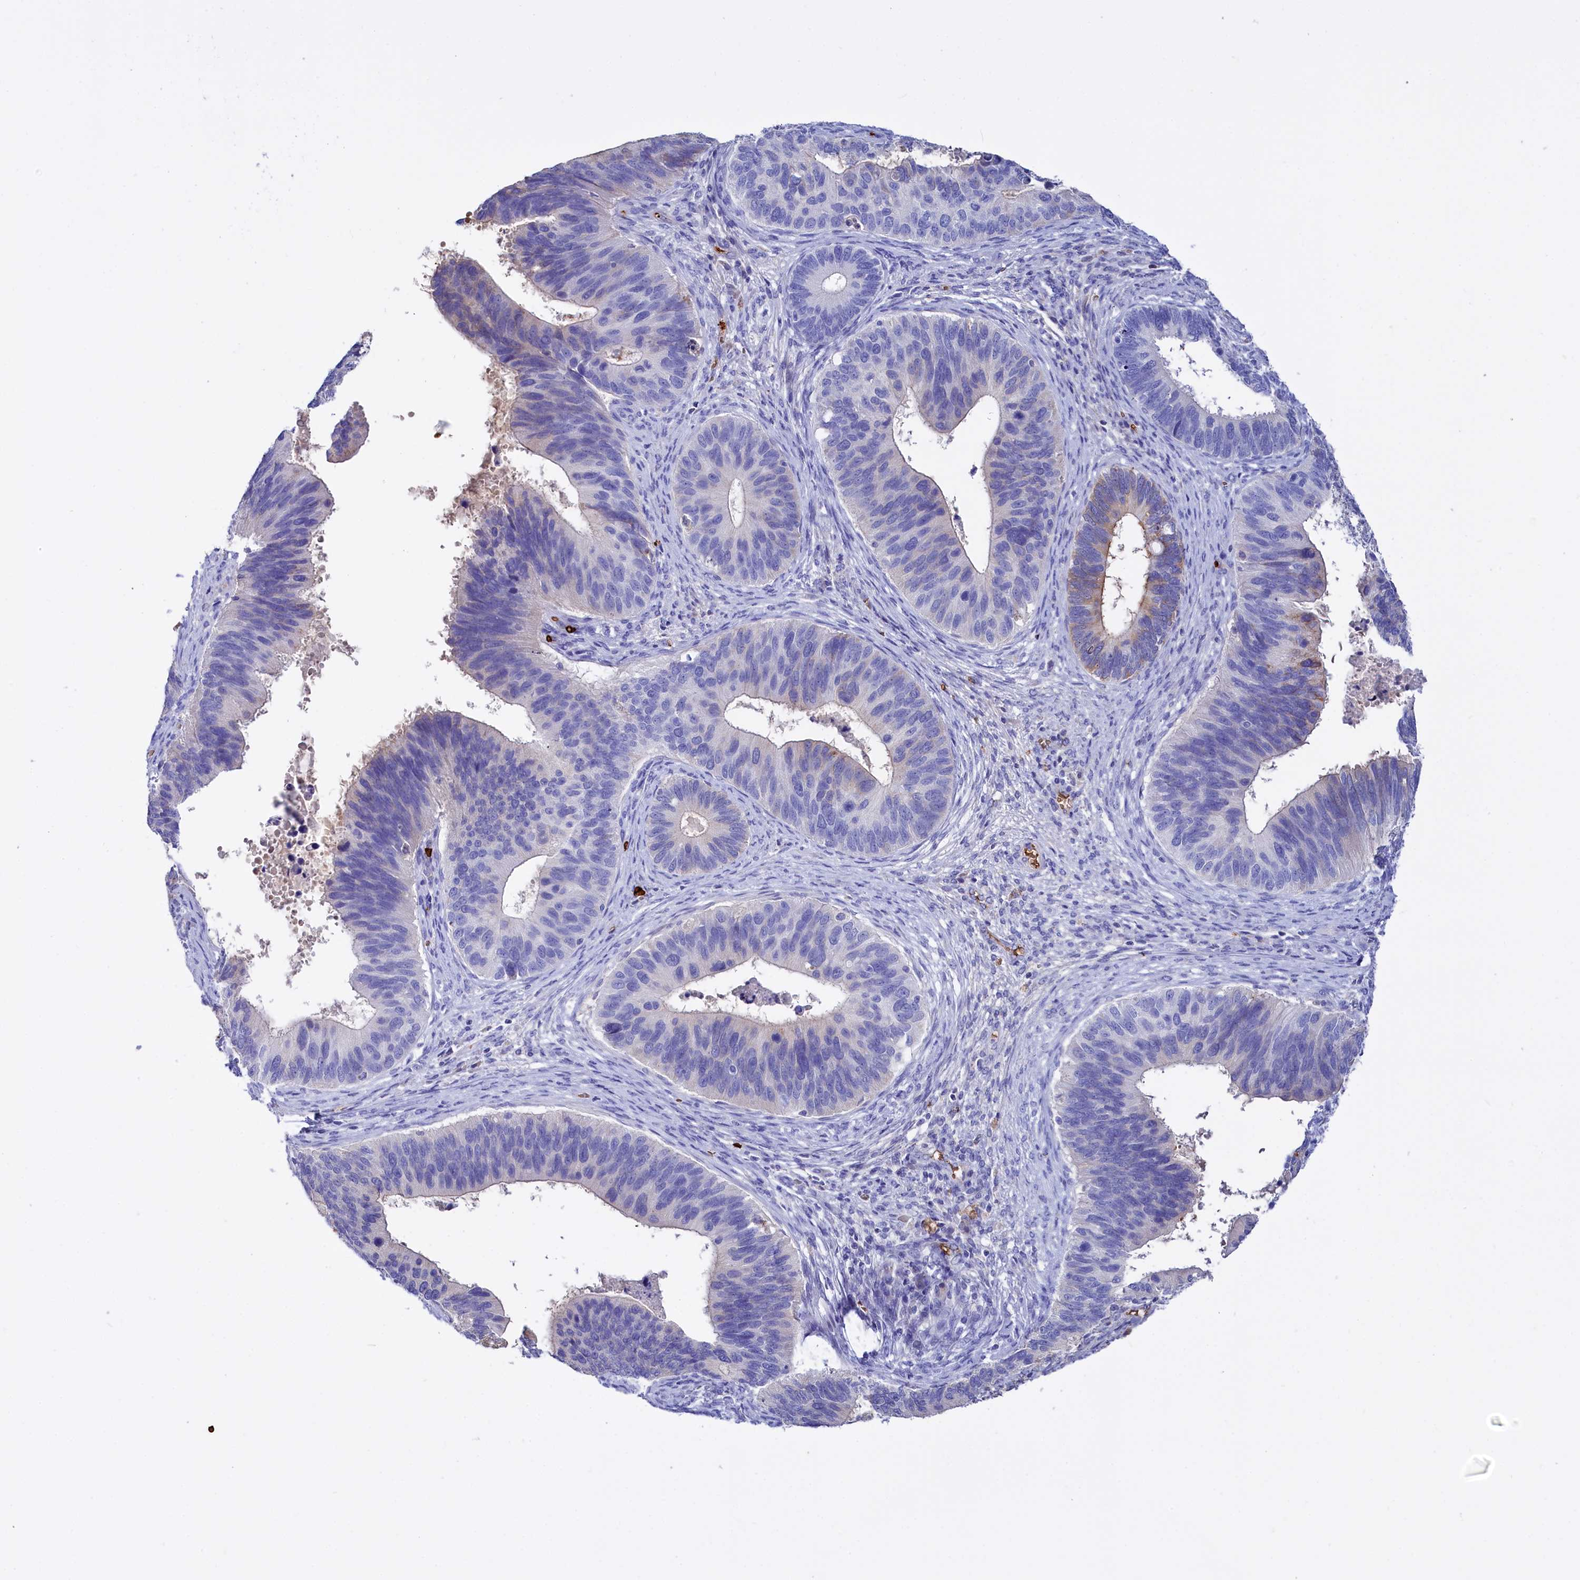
{"staining": {"intensity": "strong", "quantity": "<25%", "location": "cytoplasmic/membranous"}, "tissue": "cervical cancer", "cell_type": "Tumor cells", "image_type": "cancer", "snomed": [{"axis": "morphology", "description": "Adenocarcinoma, NOS"}, {"axis": "topography", "description": "Cervix"}], "caption": "This micrograph shows immunohistochemistry (IHC) staining of human adenocarcinoma (cervical), with medium strong cytoplasmic/membranous positivity in about <25% of tumor cells.", "gene": "RPUSD3", "patient": {"sex": "female", "age": 42}}